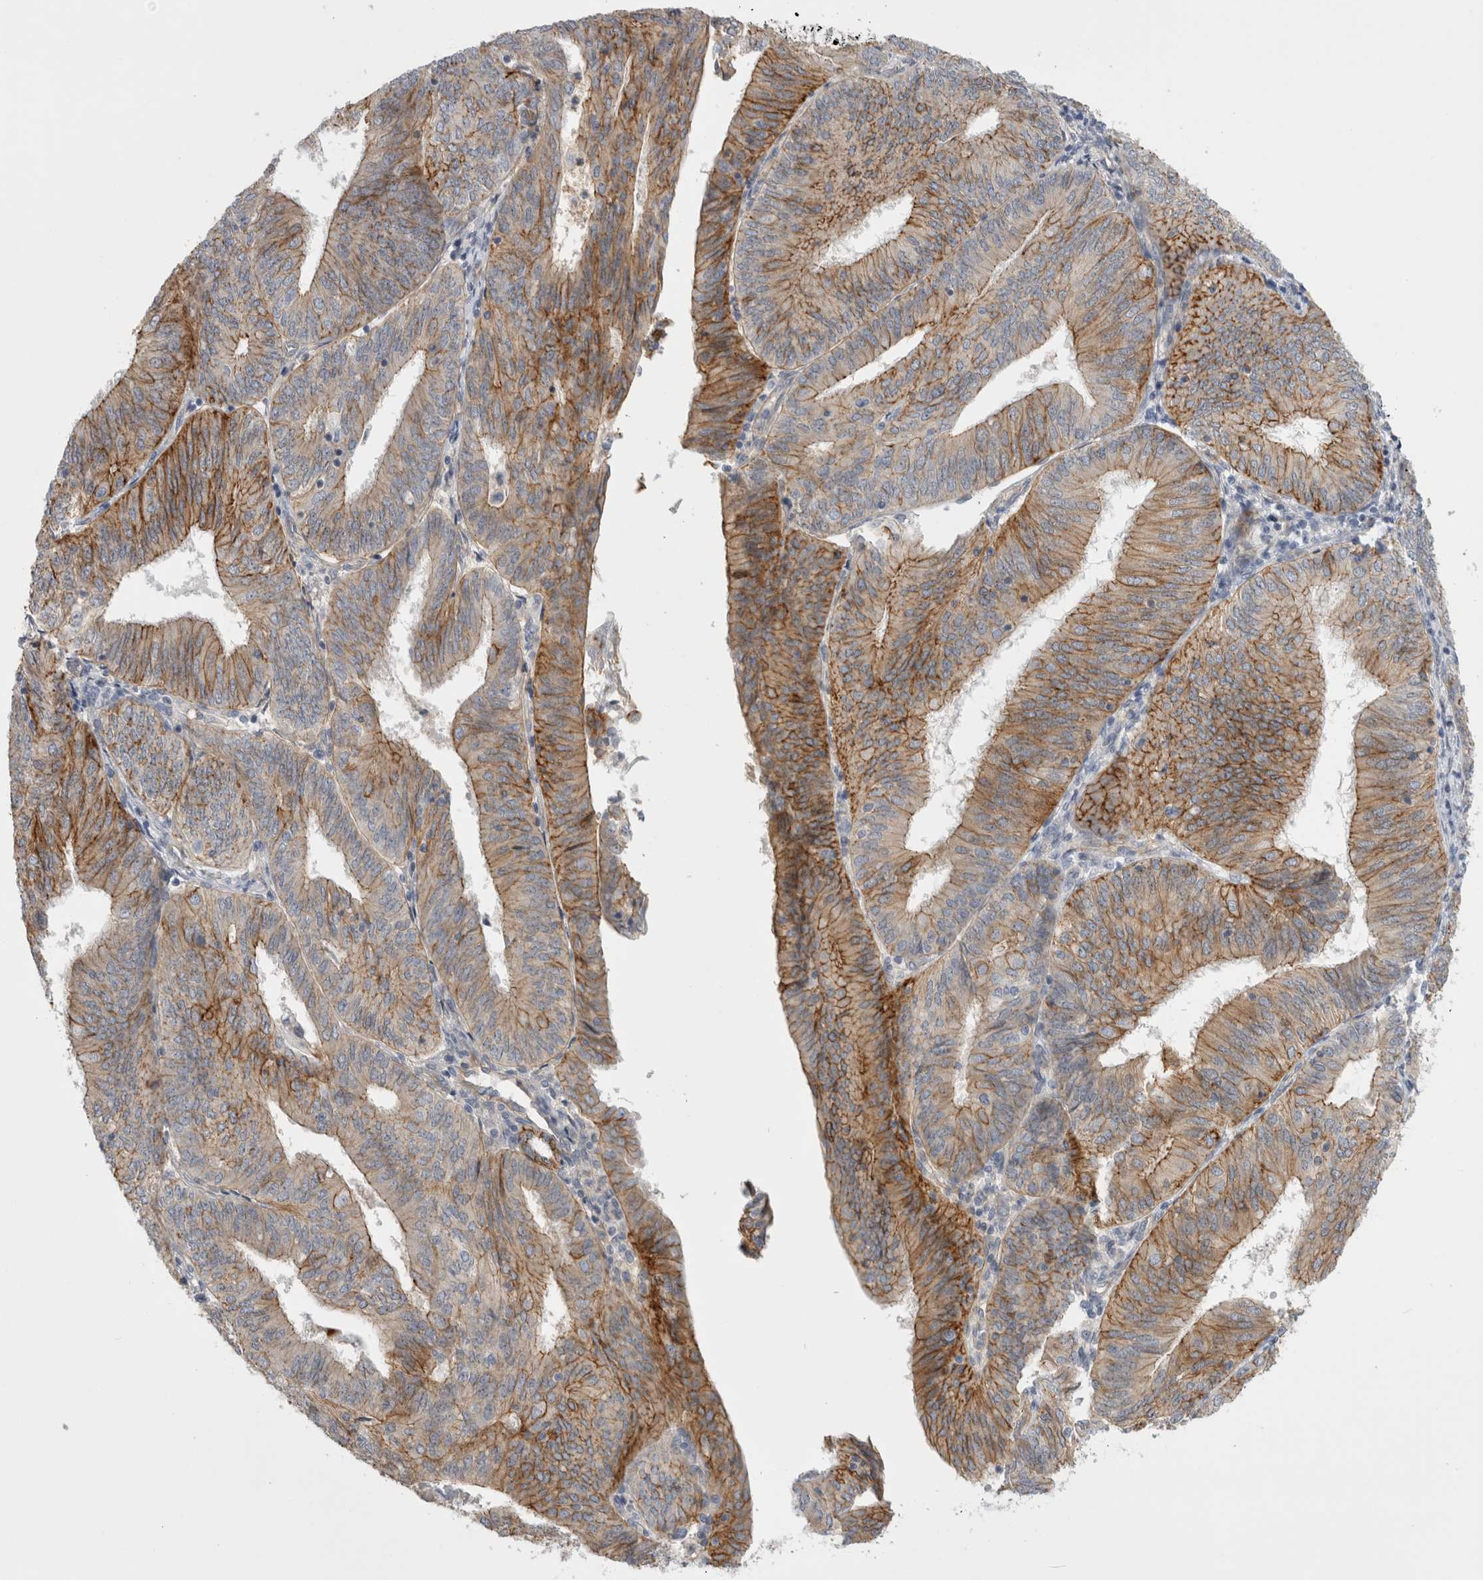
{"staining": {"intensity": "moderate", "quantity": ">75%", "location": "cytoplasmic/membranous"}, "tissue": "endometrial cancer", "cell_type": "Tumor cells", "image_type": "cancer", "snomed": [{"axis": "morphology", "description": "Adenocarcinoma, NOS"}, {"axis": "topography", "description": "Endometrium"}], "caption": "Protein positivity by immunohistochemistry shows moderate cytoplasmic/membranous expression in about >75% of tumor cells in endometrial adenocarcinoma. The staining was performed using DAB (3,3'-diaminobenzidine) to visualize the protein expression in brown, while the nuclei were stained in blue with hematoxylin (Magnification: 20x).", "gene": "VANGL1", "patient": {"sex": "female", "age": 58}}